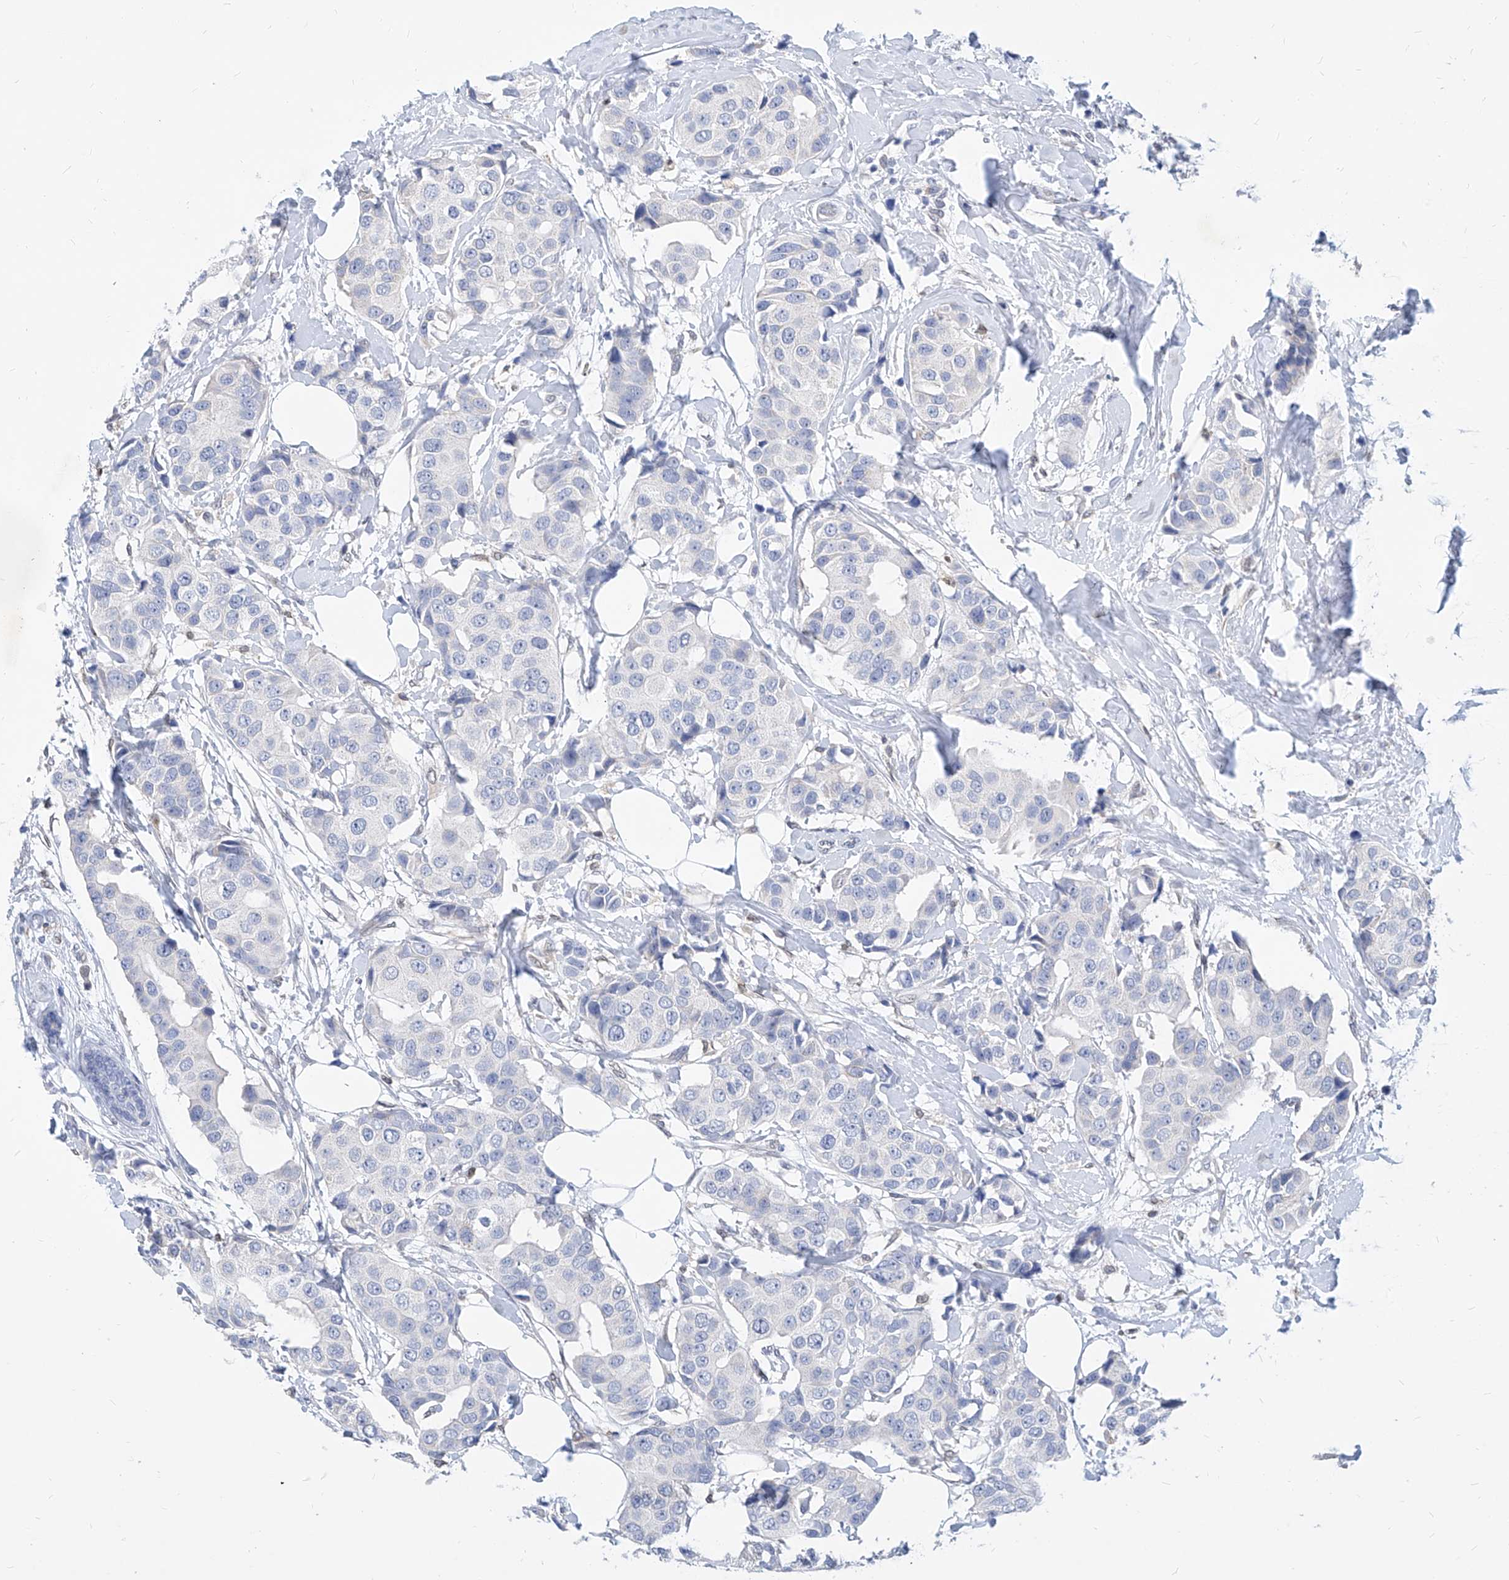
{"staining": {"intensity": "negative", "quantity": "none", "location": "none"}, "tissue": "breast cancer", "cell_type": "Tumor cells", "image_type": "cancer", "snomed": [{"axis": "morphology", "description": "Normal tissue, NOS"}, {"axis": "morphology", "description": "Duct carcinoma"}, {"axis": "topography", "description": "Breast"}], "caption": "The immunohistochemistry (IHC) micrograph has no significant staining in tumor cells of breast cancer tissue.", "gene": "MX2", "patient": {"sex": "female", "age": 39}}